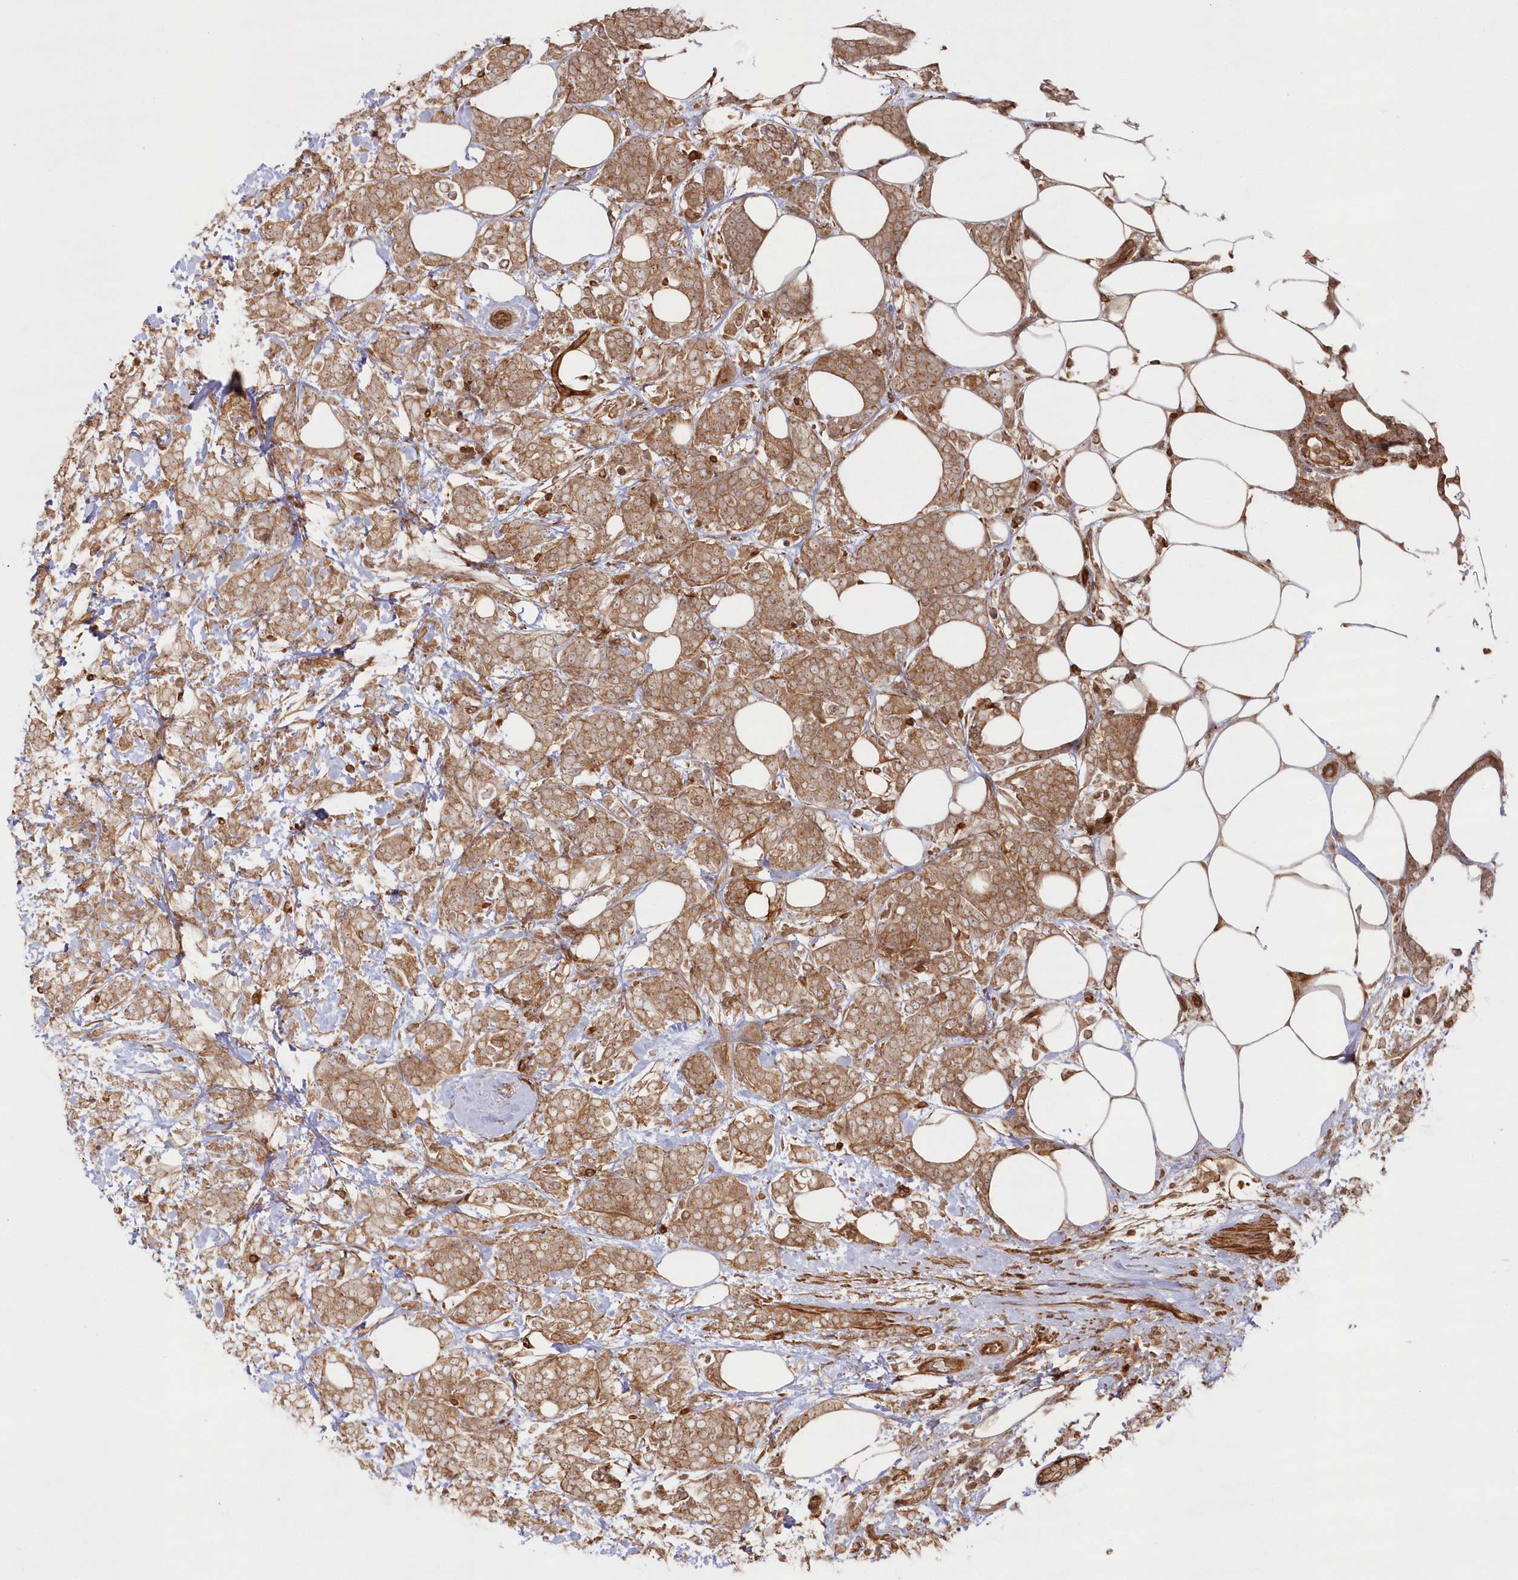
{"staining": {"intensity": "moderate", "quantity": ">75%", "location": "cytoplasmic/membranous"}, "tissue": "breast cancer", "cell_type": "Tumor cells", "image_type": "cancer", "snomed": [{"axis": "morphology", "description": "Lobular carcinoma"}, {"axis": "topography", "description": "Breast"}], "caption": "IHC photomicrograph of breast lobular carcinoma stained for a protein (brown), which demonstrates medium levels of moderate cytoplasmic/membranous staining in about >75% of tumor cells.", "gene": "RGCC", "patient": {"sex": "female", "age": 58}}